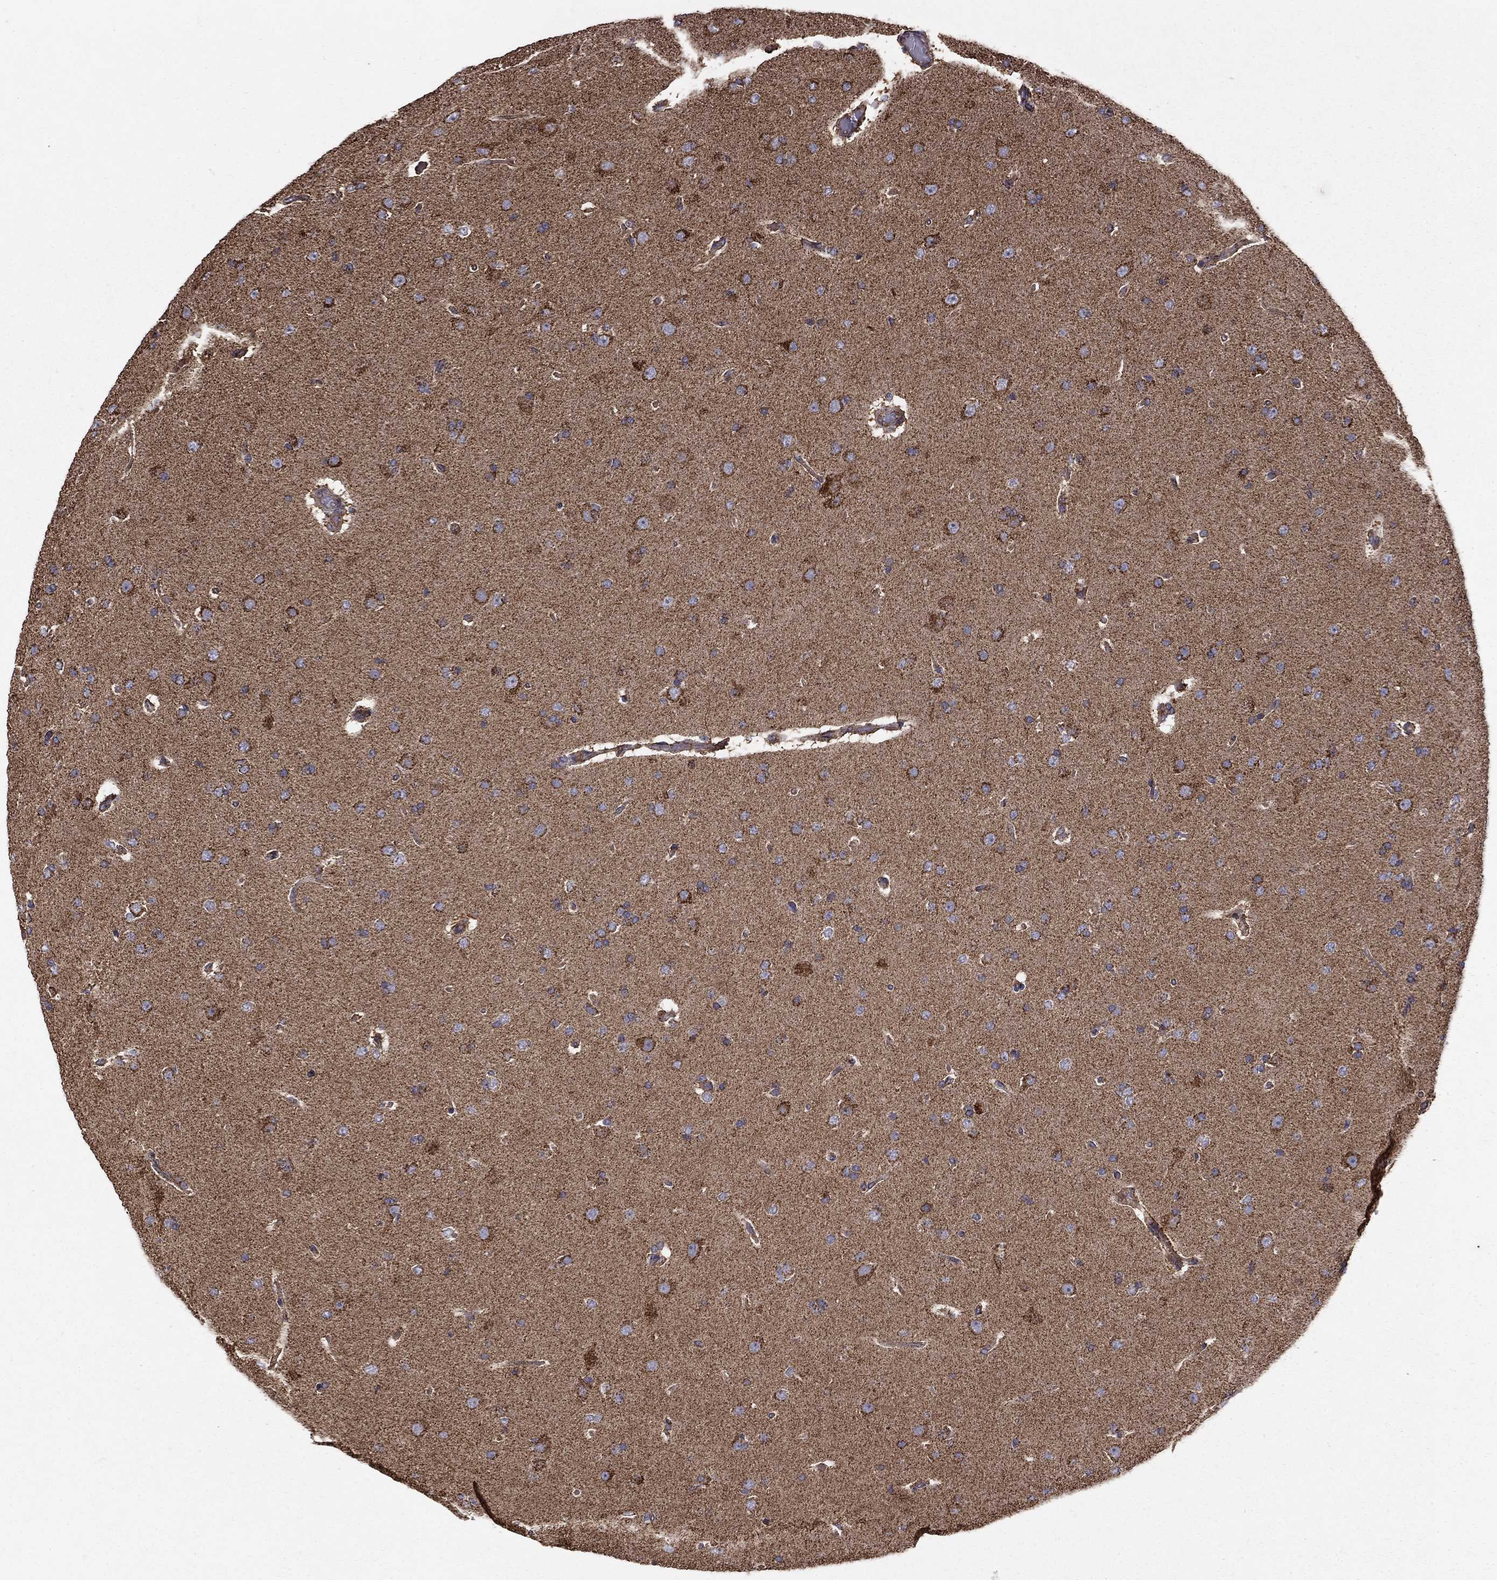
{"staining": {"intensity": "moderate", "quantity": "<25%", "location": "cytoplasmic/membranous"}, "tissue": "glioma", "cell_type": "Tumor cells", "image_type": "cancer", "snomed": [{"axis": "morphology", "description": "Glioma, malignant, NOS"}, {"axis": "topography", "description": "Cerebral cortex"}], "caption": "Human malignant glioma stained for a protein (brown) exhibits moderate cytoplasmic/membranous positive expression in approximately <25% of tumor cells.", "gene": "NDUFS8", "patient": {"sex": "male", "age": 58}}